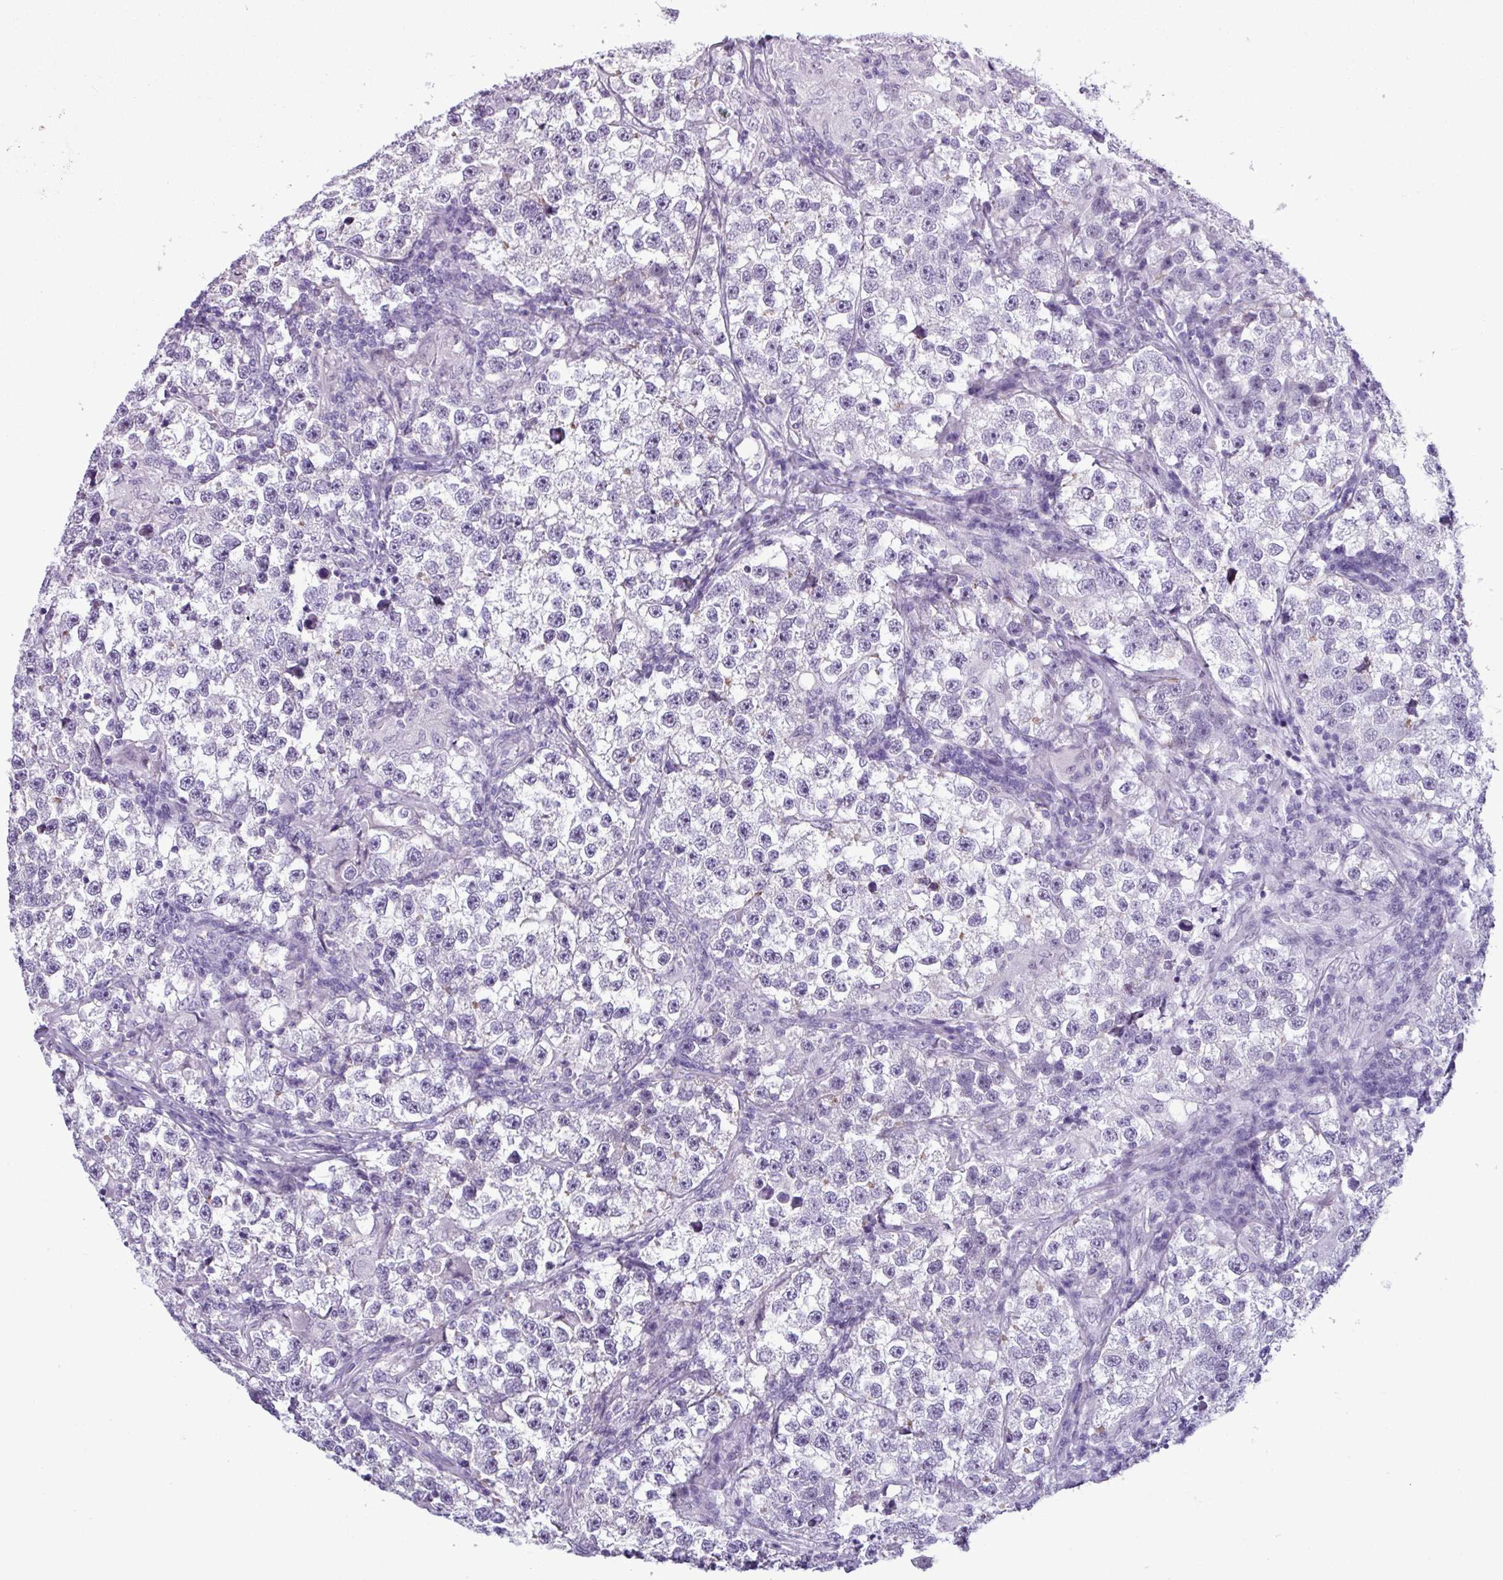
{"staining": {"intensity": "negative", "quantity": "none", "location": "none"}, "tissue": "testis cancer", "cell_type": "Tumor cells", "image_type": "cancer", "snomed": [{"axis": "morphology", "description": "Seminoma, NOS"}, {"axis": "topography", "description": "Testis"}], "caption": "Immunohistochemistry (IHC) photomicrograph of neoplastic tissue: testis cancer (seminoma) stained with DAB reveals no significant protein staining in tumor cells.", "gene": "SRGAP1", "patient": {"sex": "male", "age": 46}}